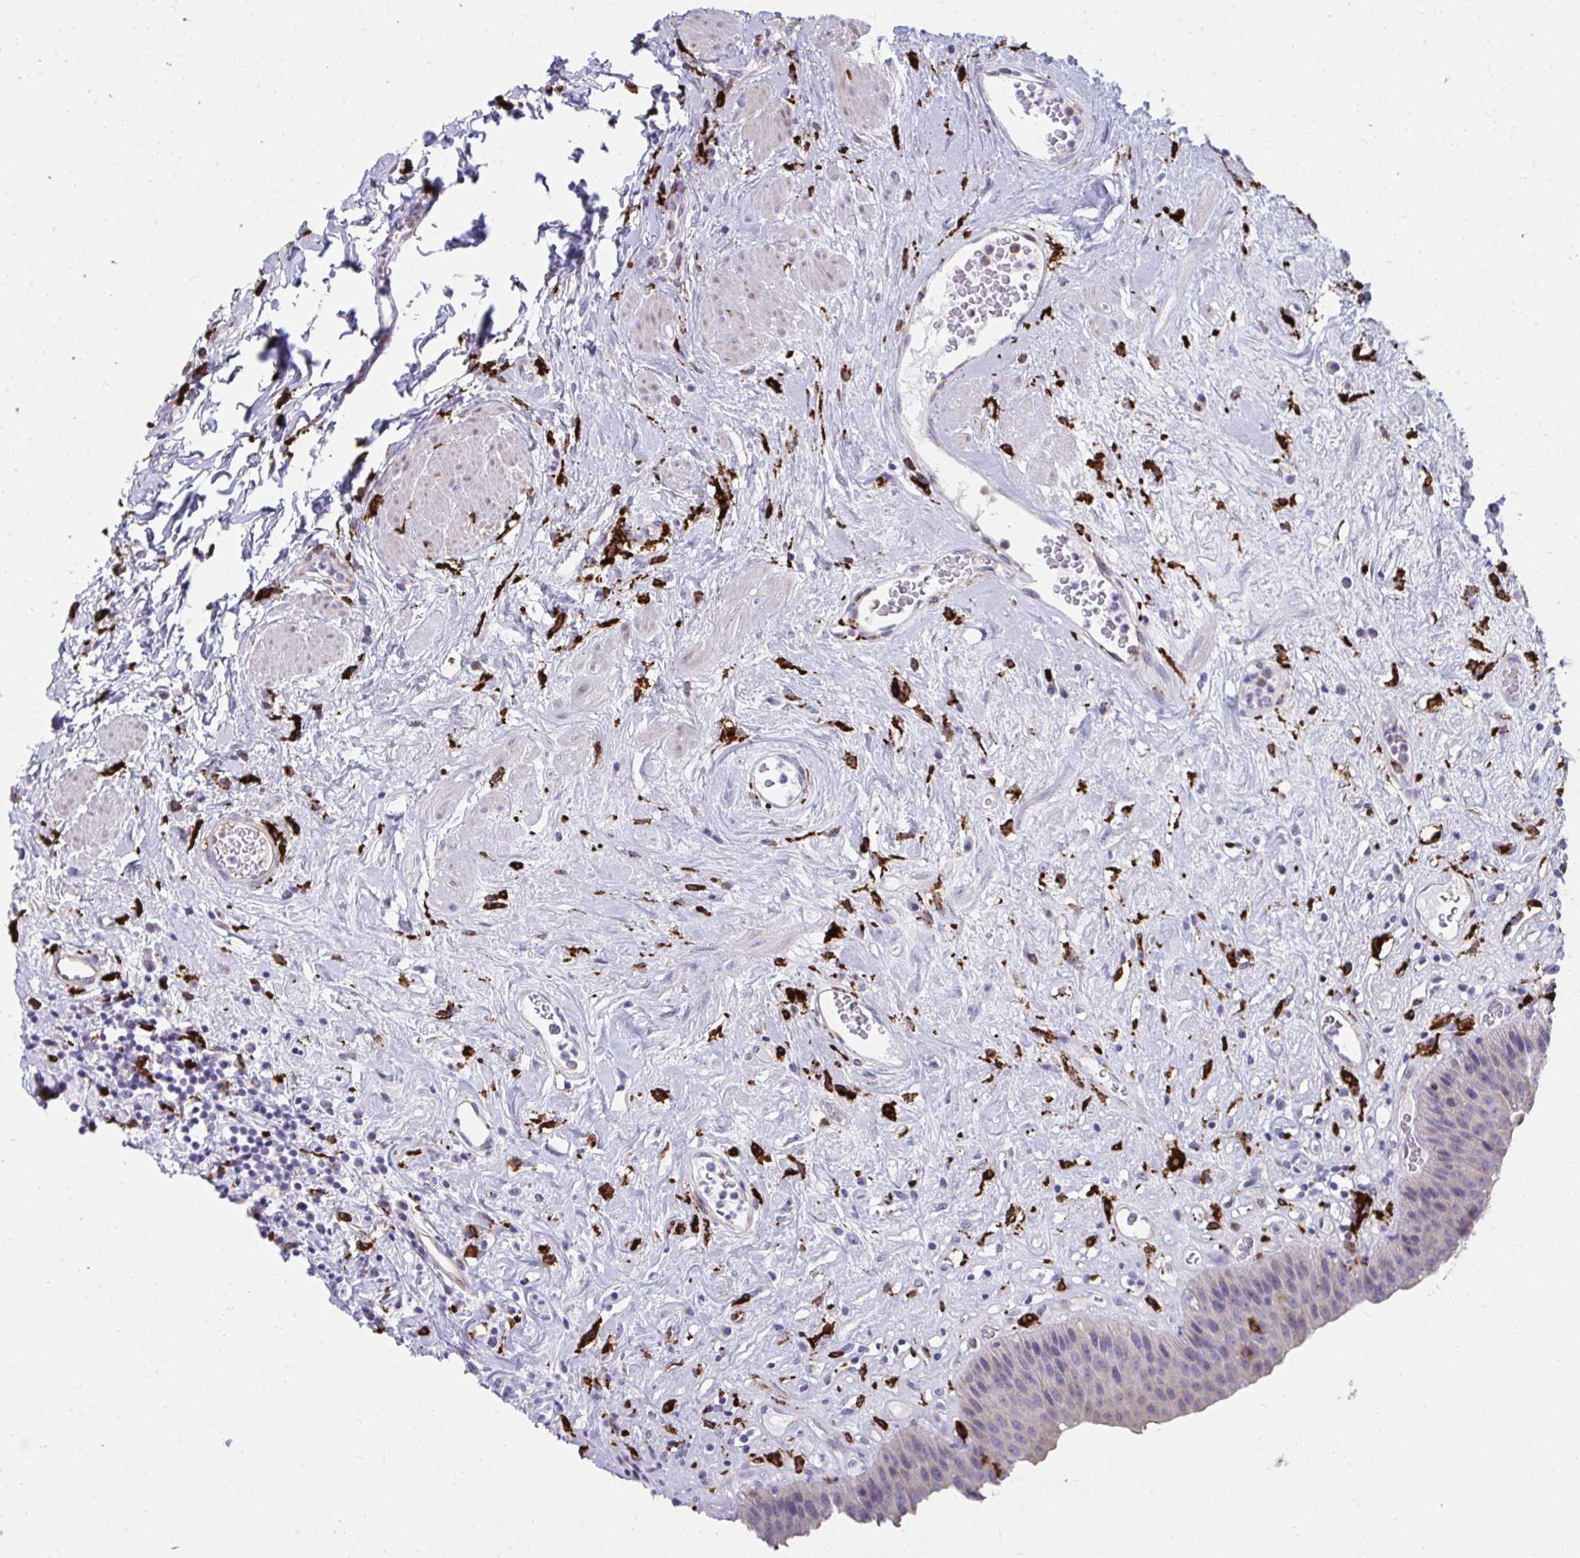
{"staining": {"intensity": "negative", "quantity": "none", "location": "none"}, "tissue": "urinary bladder", "cell_type": "Urothelial cells", "image_type": "normal", "snomed": [{"axis": "morphology", "description": "Normal tissue, NOS"}, {"axis": "topography", "description": "Urinary bladder"}], "caption": "Urinary bladder was stained to show a protein in brown. There is no significant expression in urothelial cells. (DAB (3,3'-diaminobenzidine) IHC, high magnification).", "gene": "CD163", "patient": {"sex": "female", "age": 56}}